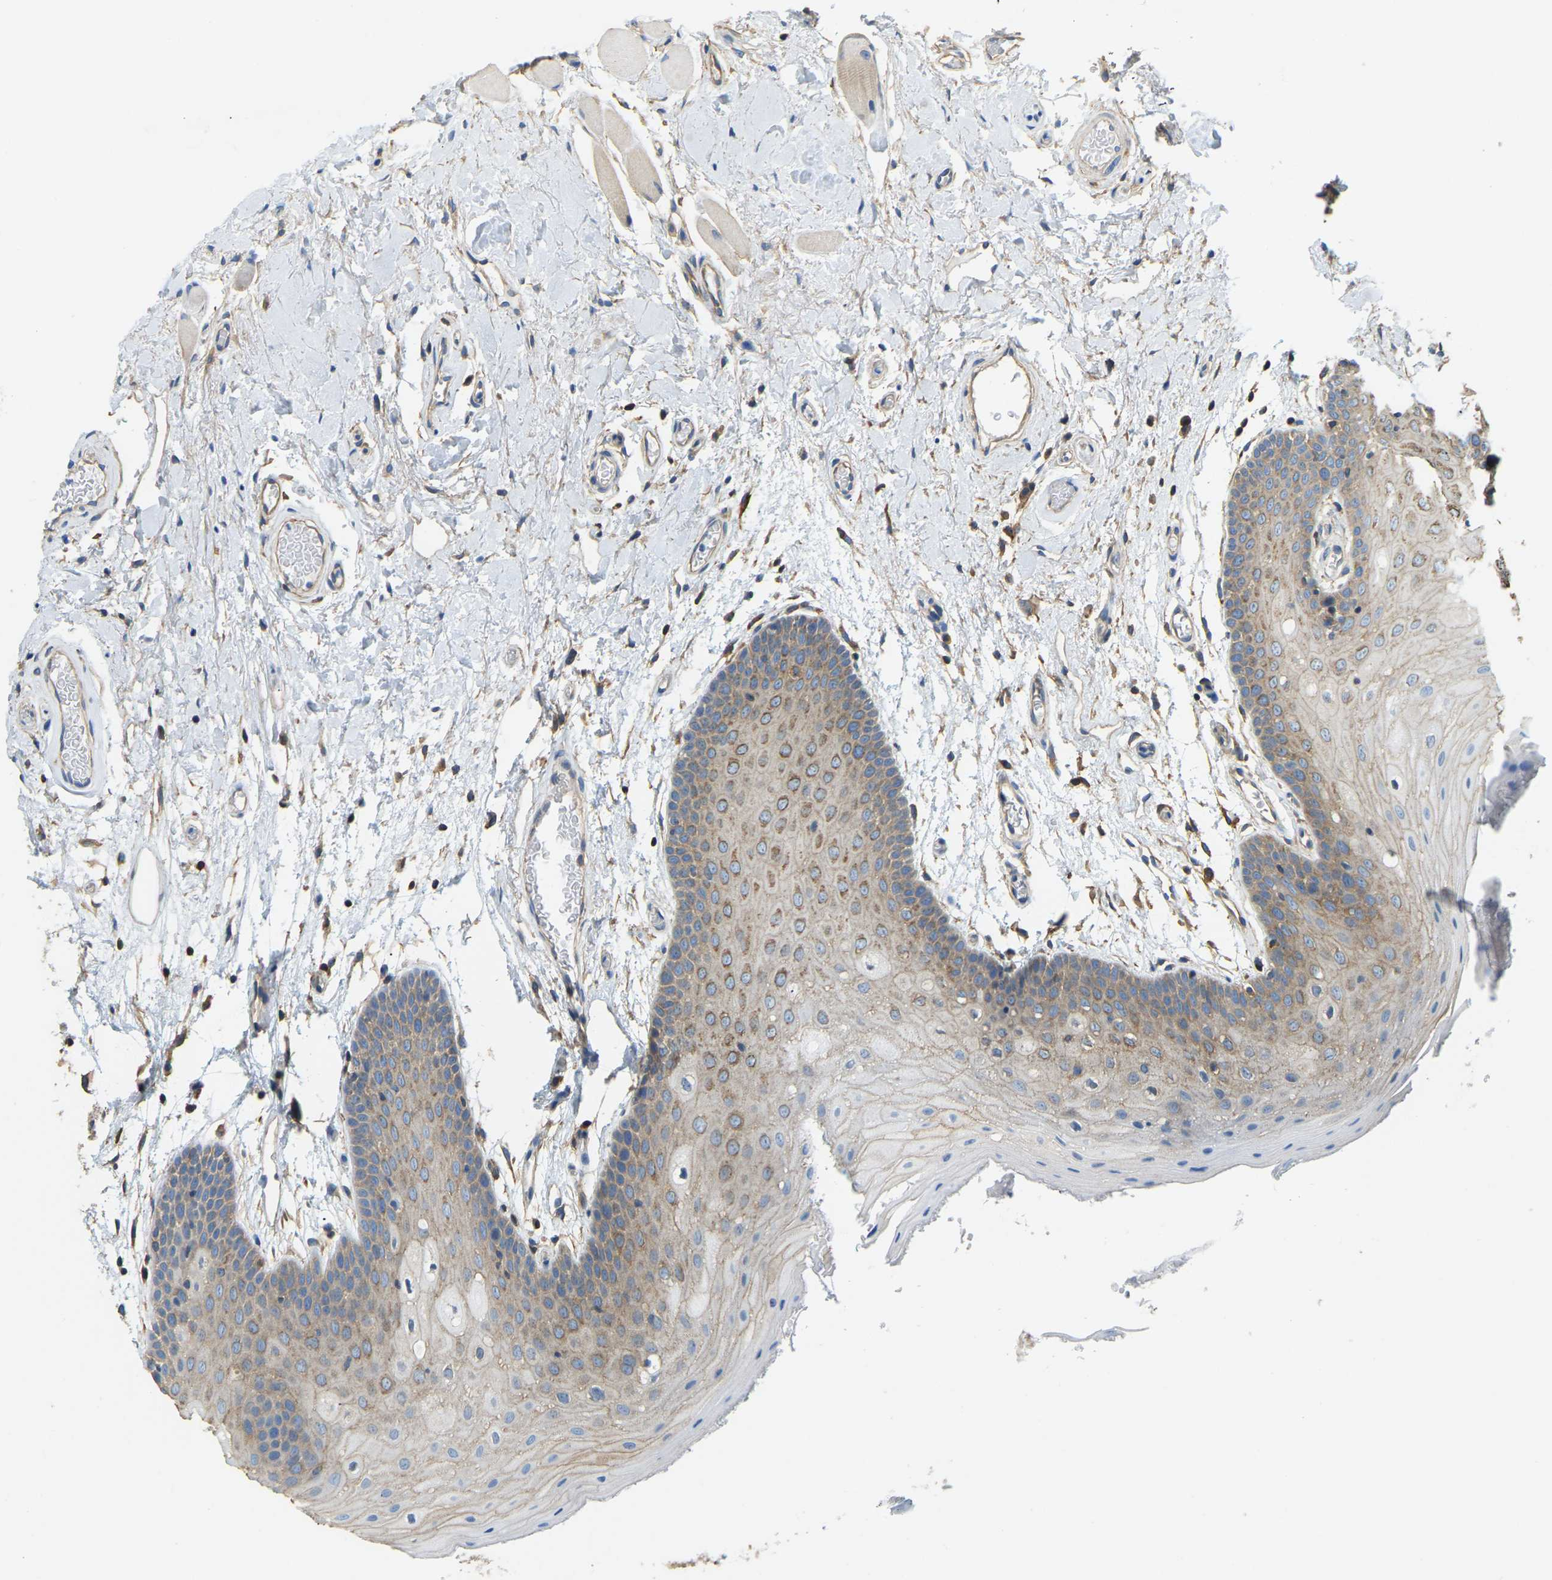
{"staining": {"intensity": "moderate", "quantity": ">75%", "location": "cytoplasmic/membranous"}, "tissue": "oral mucosa", "cell_type": "Squamous epithelial cells", "image_type": "normal", "snomed": [{"axis": "morphology", "description": "Normal tissue, NOS"}, {"axis": "morphology", "description": "Squamous cell carcinoma, NOS"}, {"axis": "topography", "description": "Oral tissue"}, {"axis": "topography", "description": "Head-Neck"}], "caption": "Protein expression analysis of unremarkable oral mucosa displays moderate cytoplasmic/membranous positivity in approximately >75% of squamous epithelial cells.", "gene": "AHNAK", "patient": {"sex": "male", "age": 71}}